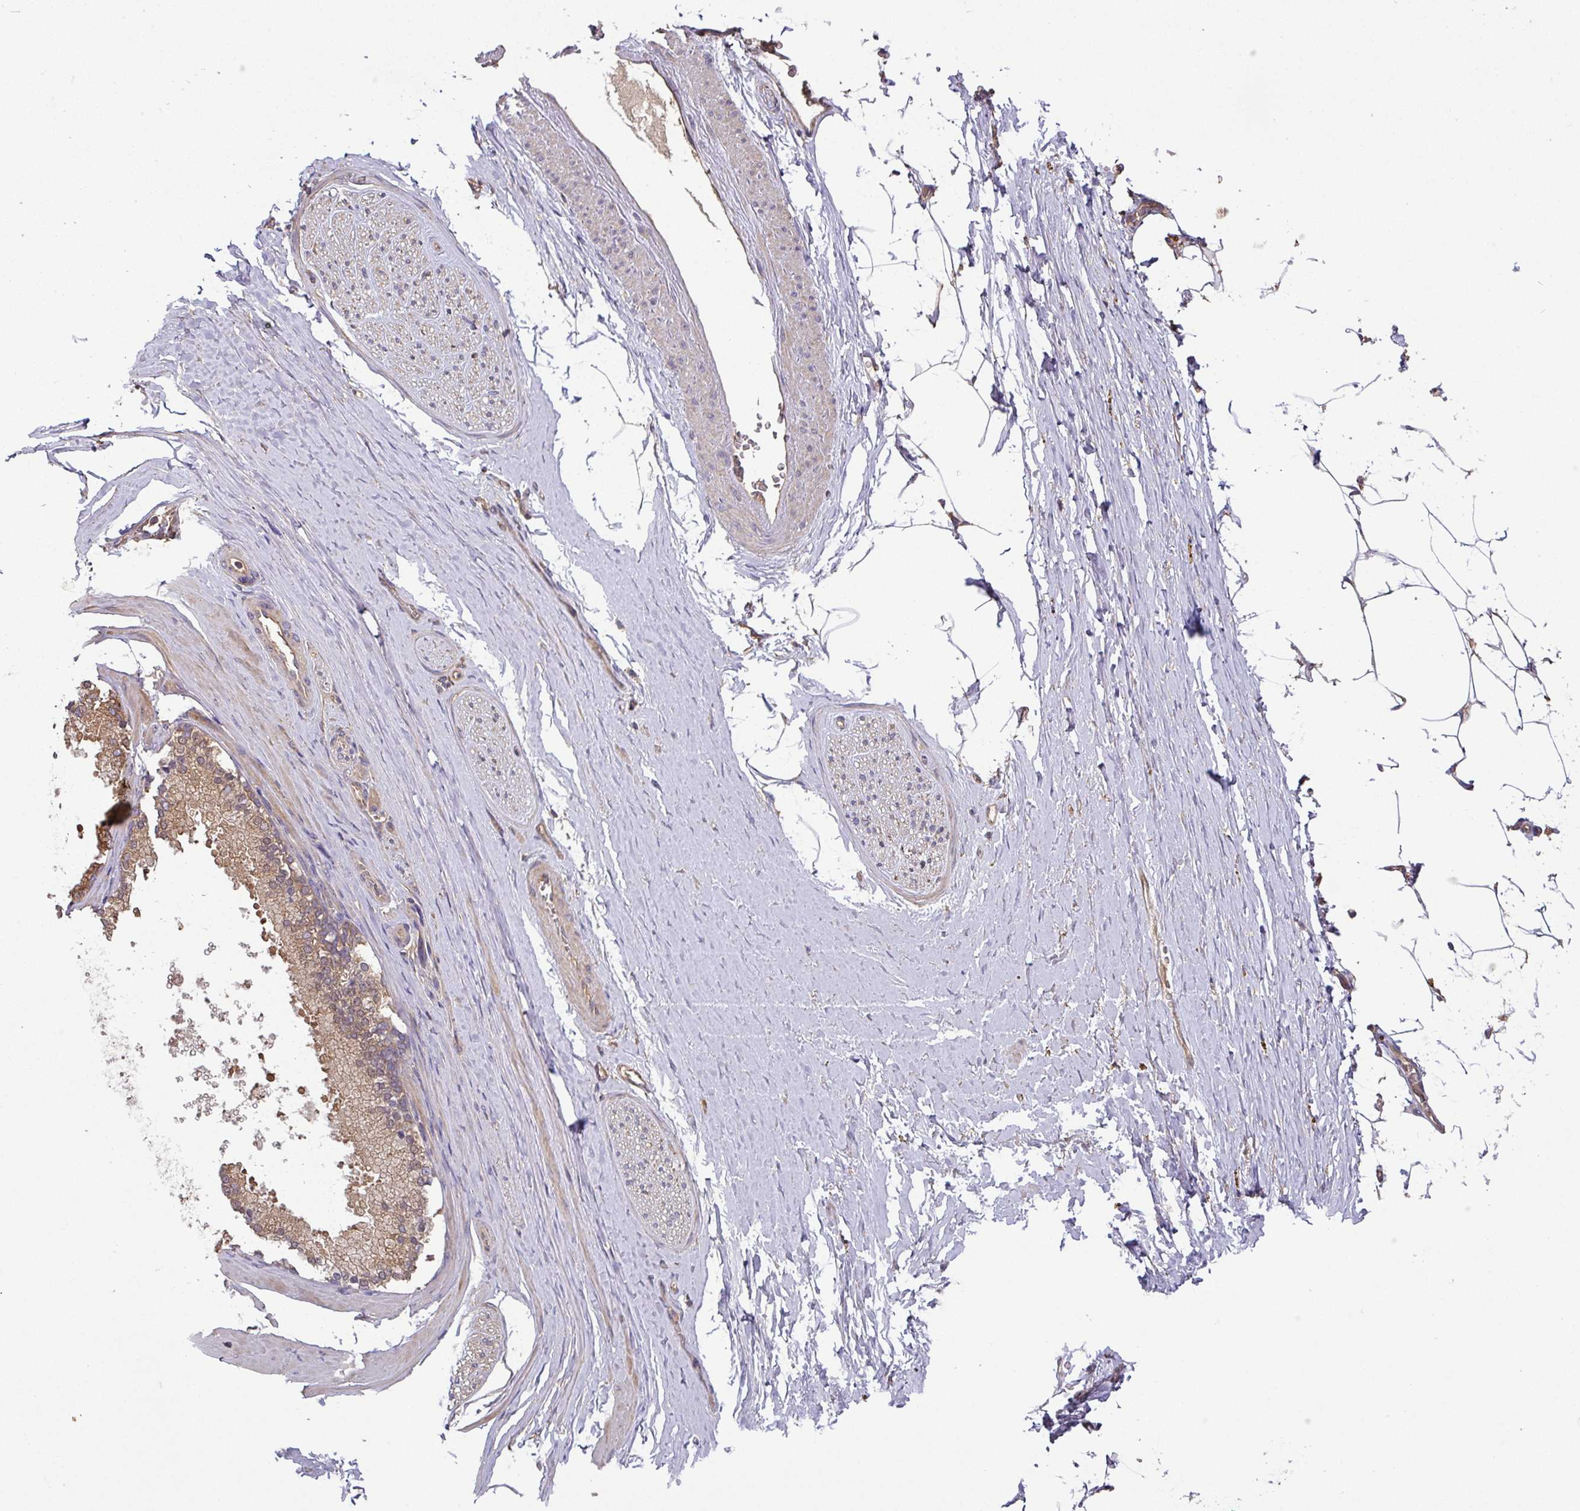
{"staining": {"intensity": "negative", "quantity": "none", "location": "none"}, "tissue": "adipose tissue", "cell_type": "Adipocytes", "image_type": "normal", "snomed": [{"axis": "morphology", "description": "Normal tissue, NOS"}, {"axis": "morphology", "description": "Adenocarcinoma, High grade"}, {"axis": "topography", "description": "Prostate"}, {"axis": "topography", "description": "Peripheral nerve tissue"}], "caption": "Micrograph shows no significant protein staining in adipocytes of normal adipose tissue.", "gene": "GSPT1", "patient": {"sex": "male", "age": 68}}